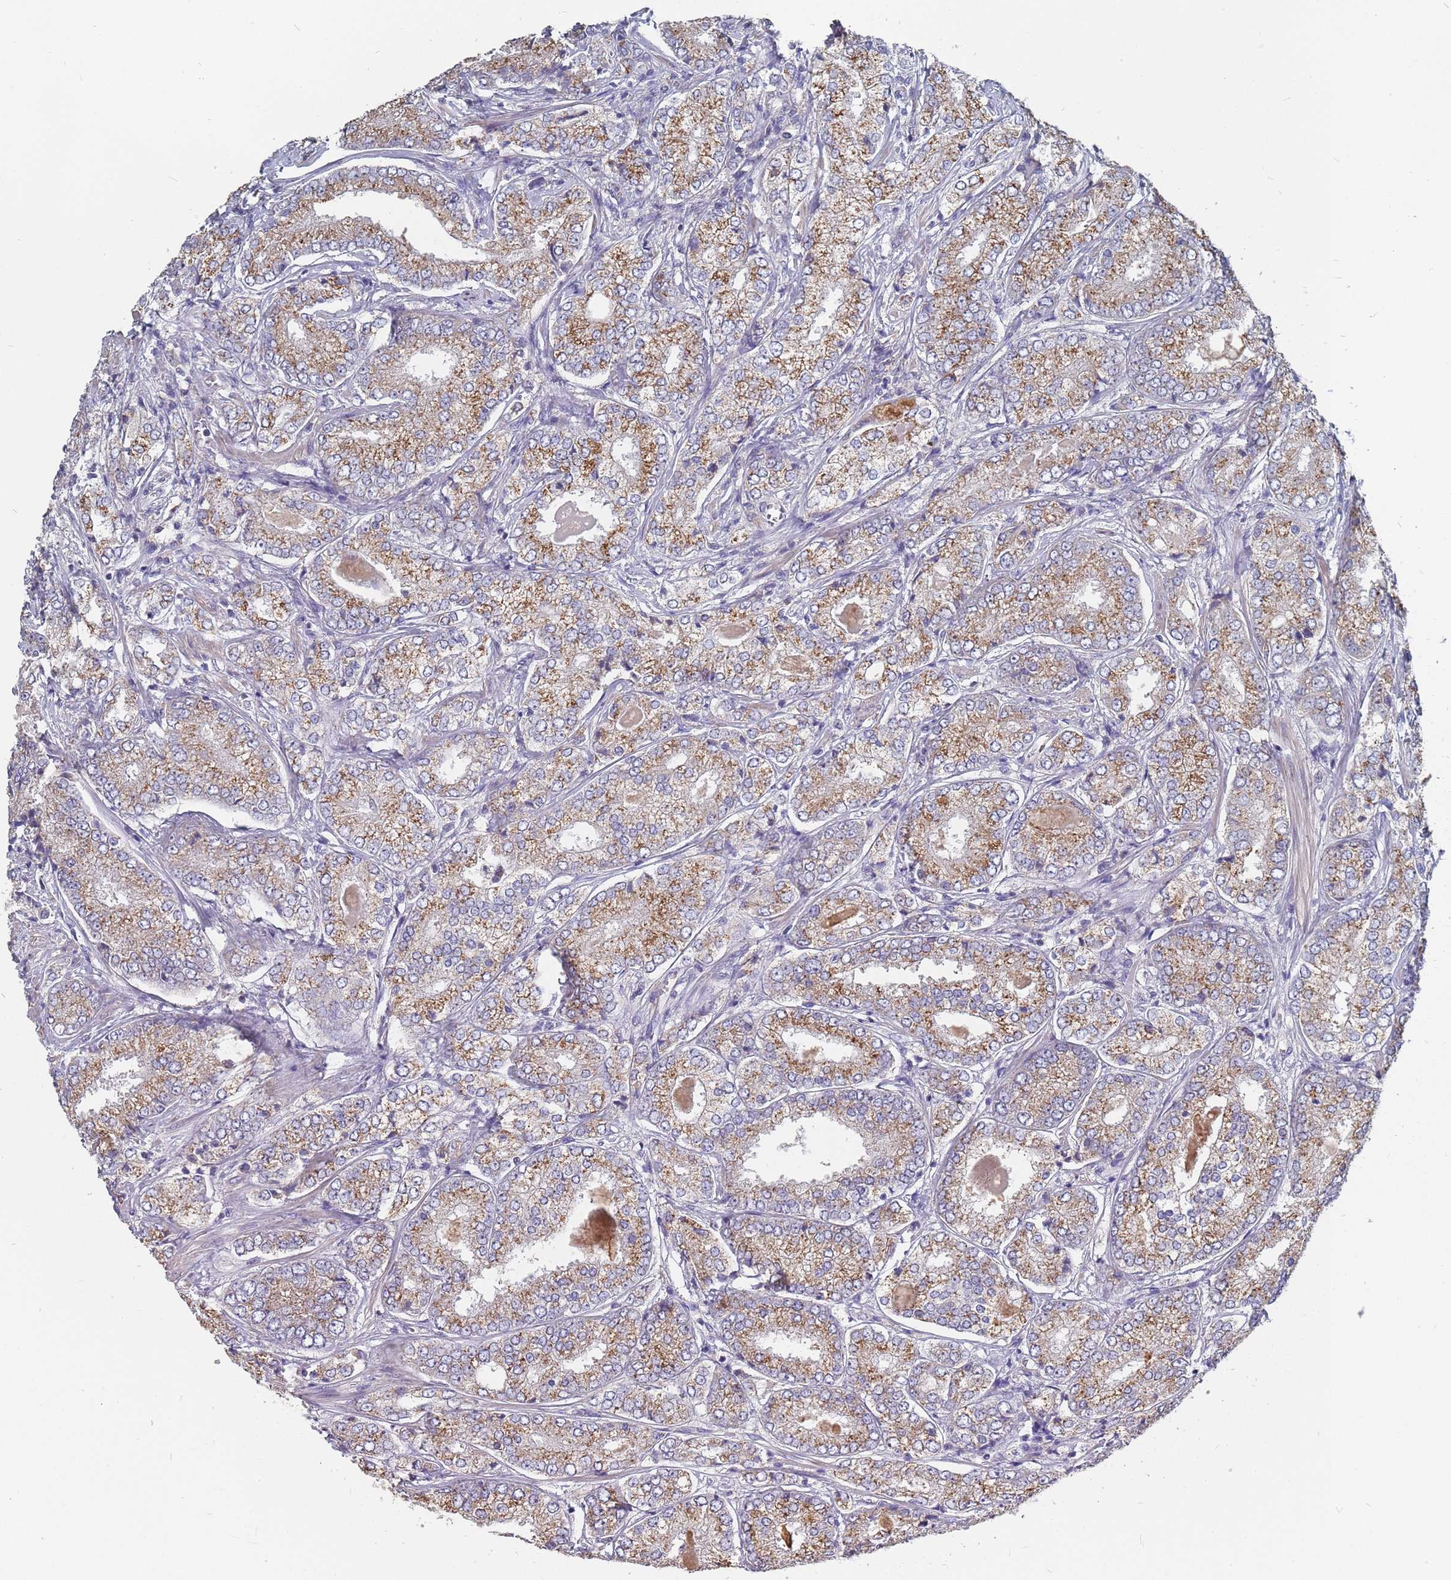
{"staining": {"intensity": "moderate", "quantity": ">75%", "location": "cytoplasmic/membranous"}, "tissue": "prostate cancer", "cell_type": "Tumor cells", "image_type": "cancer", "snomed": [{"axis": "morphology", "description": "Adenocarcinoma, High grade"}, {"axis": "topography", "description": "Prostate"}], "caption": "Human high-grade adenocarcinoma (prostate) stained with a protein marker demonstrates moderate staining in tumor cells.", "gene": "TCEANC2", "patient": {"sex": "male", "age": 63}}